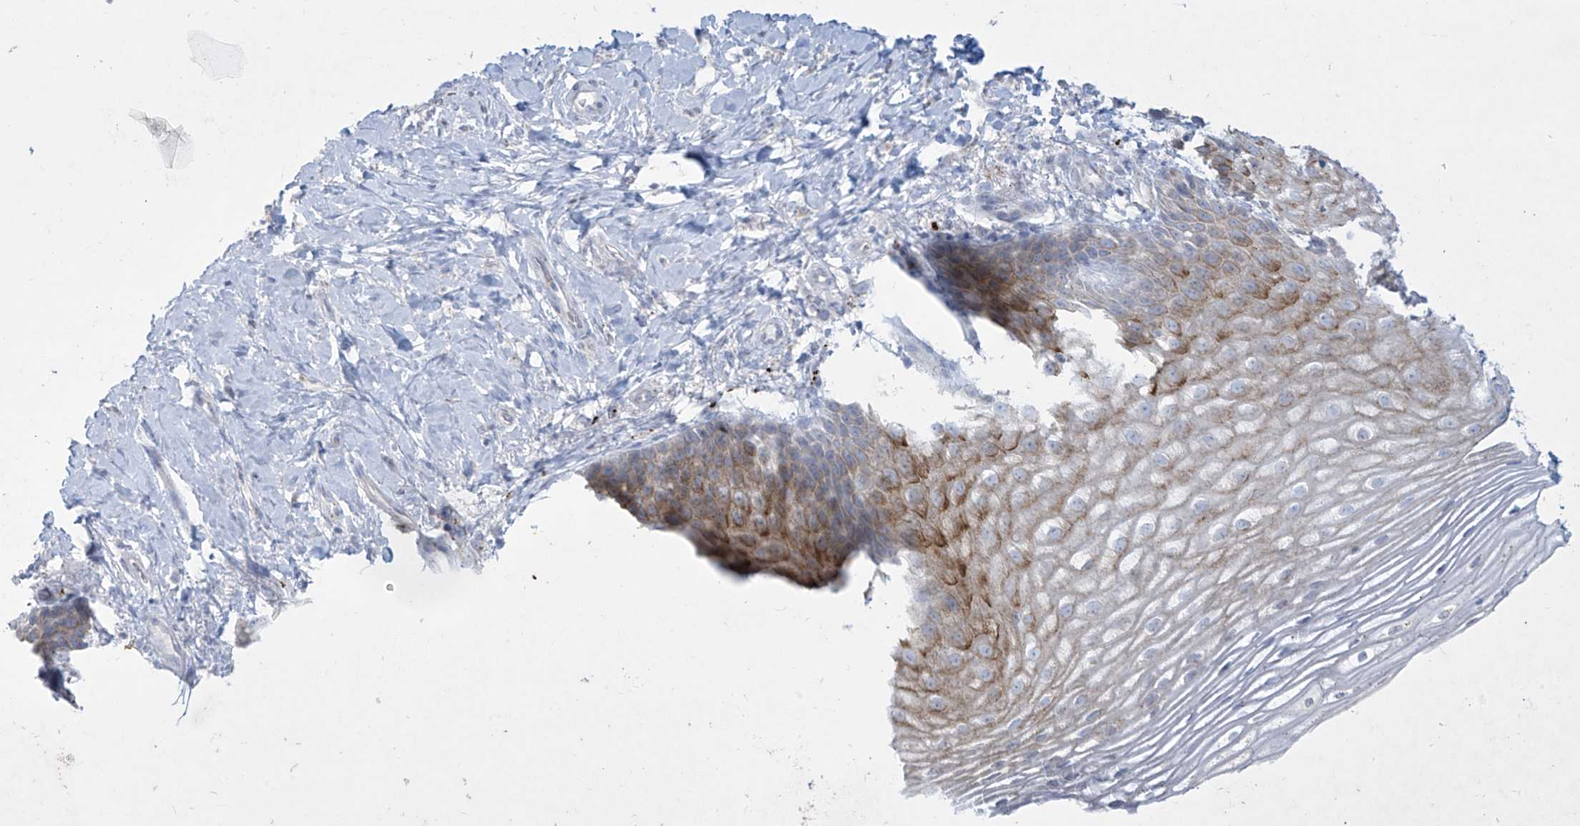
{"staining": {"intensity": "moderate", "quantity": "<25%", "location": "cytoplasmic/membranous"}, "tissue": "vagina", "cell_type": "Squamous epithelial cells", "image_type": "normal", "snomed": [{"axis": "morphology", "description": "Normal tissue, NOS"}, {"axis": "topography", "description": "Vagina"}], "caption": "A high-resolution photomicrograph shows immunohistochemistry staining of unremarkable vagina, which exhibits moderate cytoplasmic/membranous expression in approximately <25% of squamous epithelial cells. Using DAB (3,3'-diaminobenzidine) (brown) and hematoxylin (blue) stains, captured at high magnification using brightfield microscopy.", "gene": "GPR137C", "patient": {"sex": "female", "age": 60}}